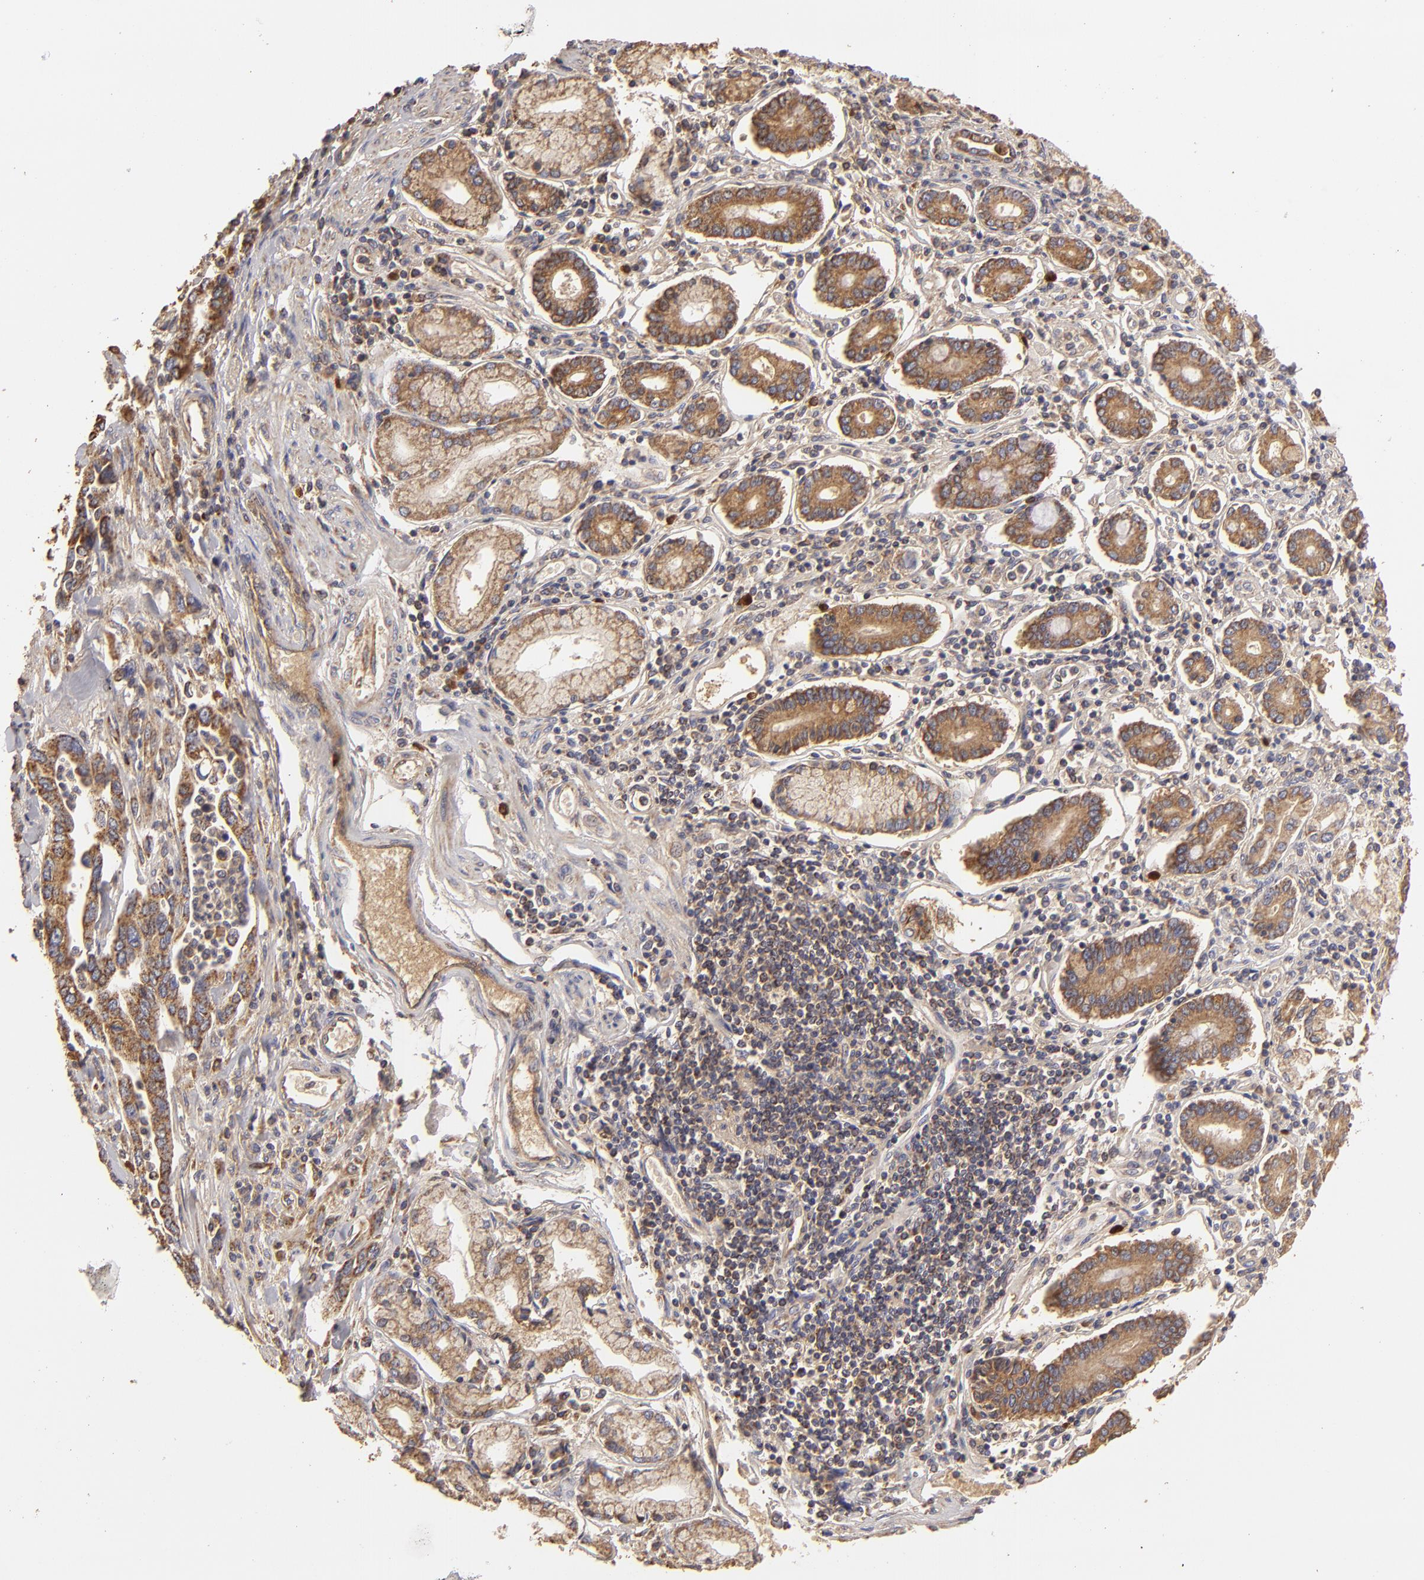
{"staining": {"intensity": "moderate", "quantity": ">75%", "location": "cytoplasmic/membranous"}, "tissue": "pancreatic cancer", "cell_type": "Tumor cells", "image_type": "cancer", "snomed": [{"axis": "morphology", "description": "Adenocarcinoma, NOS"}, {"axis": "topography", "description": "Pancreas"}], "caption": "Immunohistochemical staining of human pancreatic cancer displays moderate cytoplasmic/membranous protein positivity in approximately >75% of tumor cells.", "gene": "CFB", "patient": {"sex": "female", "age": 57}}